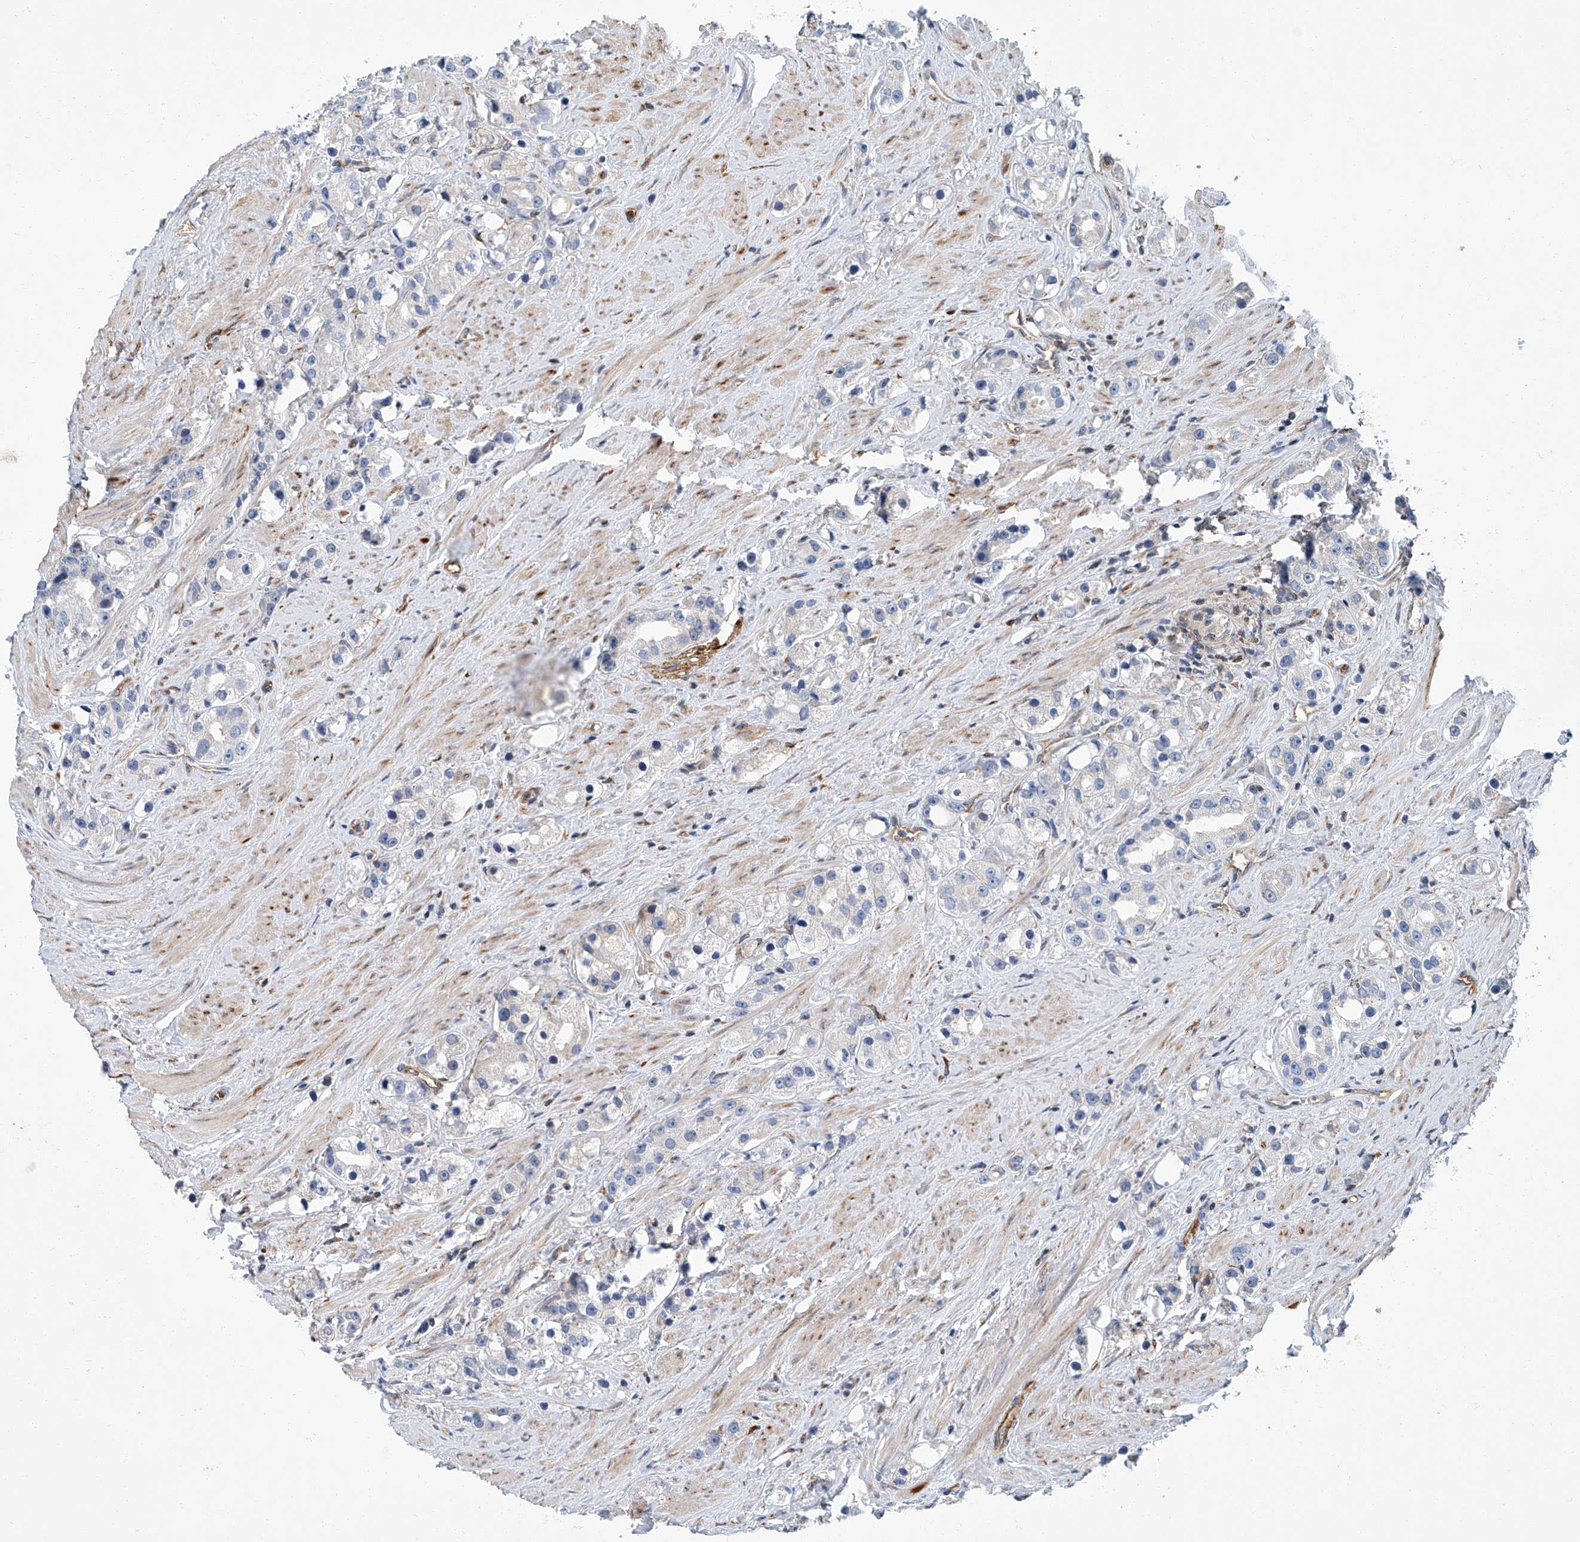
{"staining": {"intensity": "negative", "quantity": "none", "location": "none"}, "tissue": "prostate cancer", "cell_type": "Tumor cells", "image_type": "cancer", "snomed": [{"axis": "morphology", "description": "Adenocarcinoma, NOS"}, {"axis": "topography", "description": "Prostate"}], "caption": "A high-resolution photomicrograph shows immunohistochemistry staining of adenocarcinoma (prostate), which reveals no significant staining in tumor cells. The staining is performed using DAB (3,3'-diaminobenzidine) brown chromogen with nuclei counter-stained in using hematoxylin.", "gene": "PSMB10", "patient": {"sex": "male", "age": 79}}